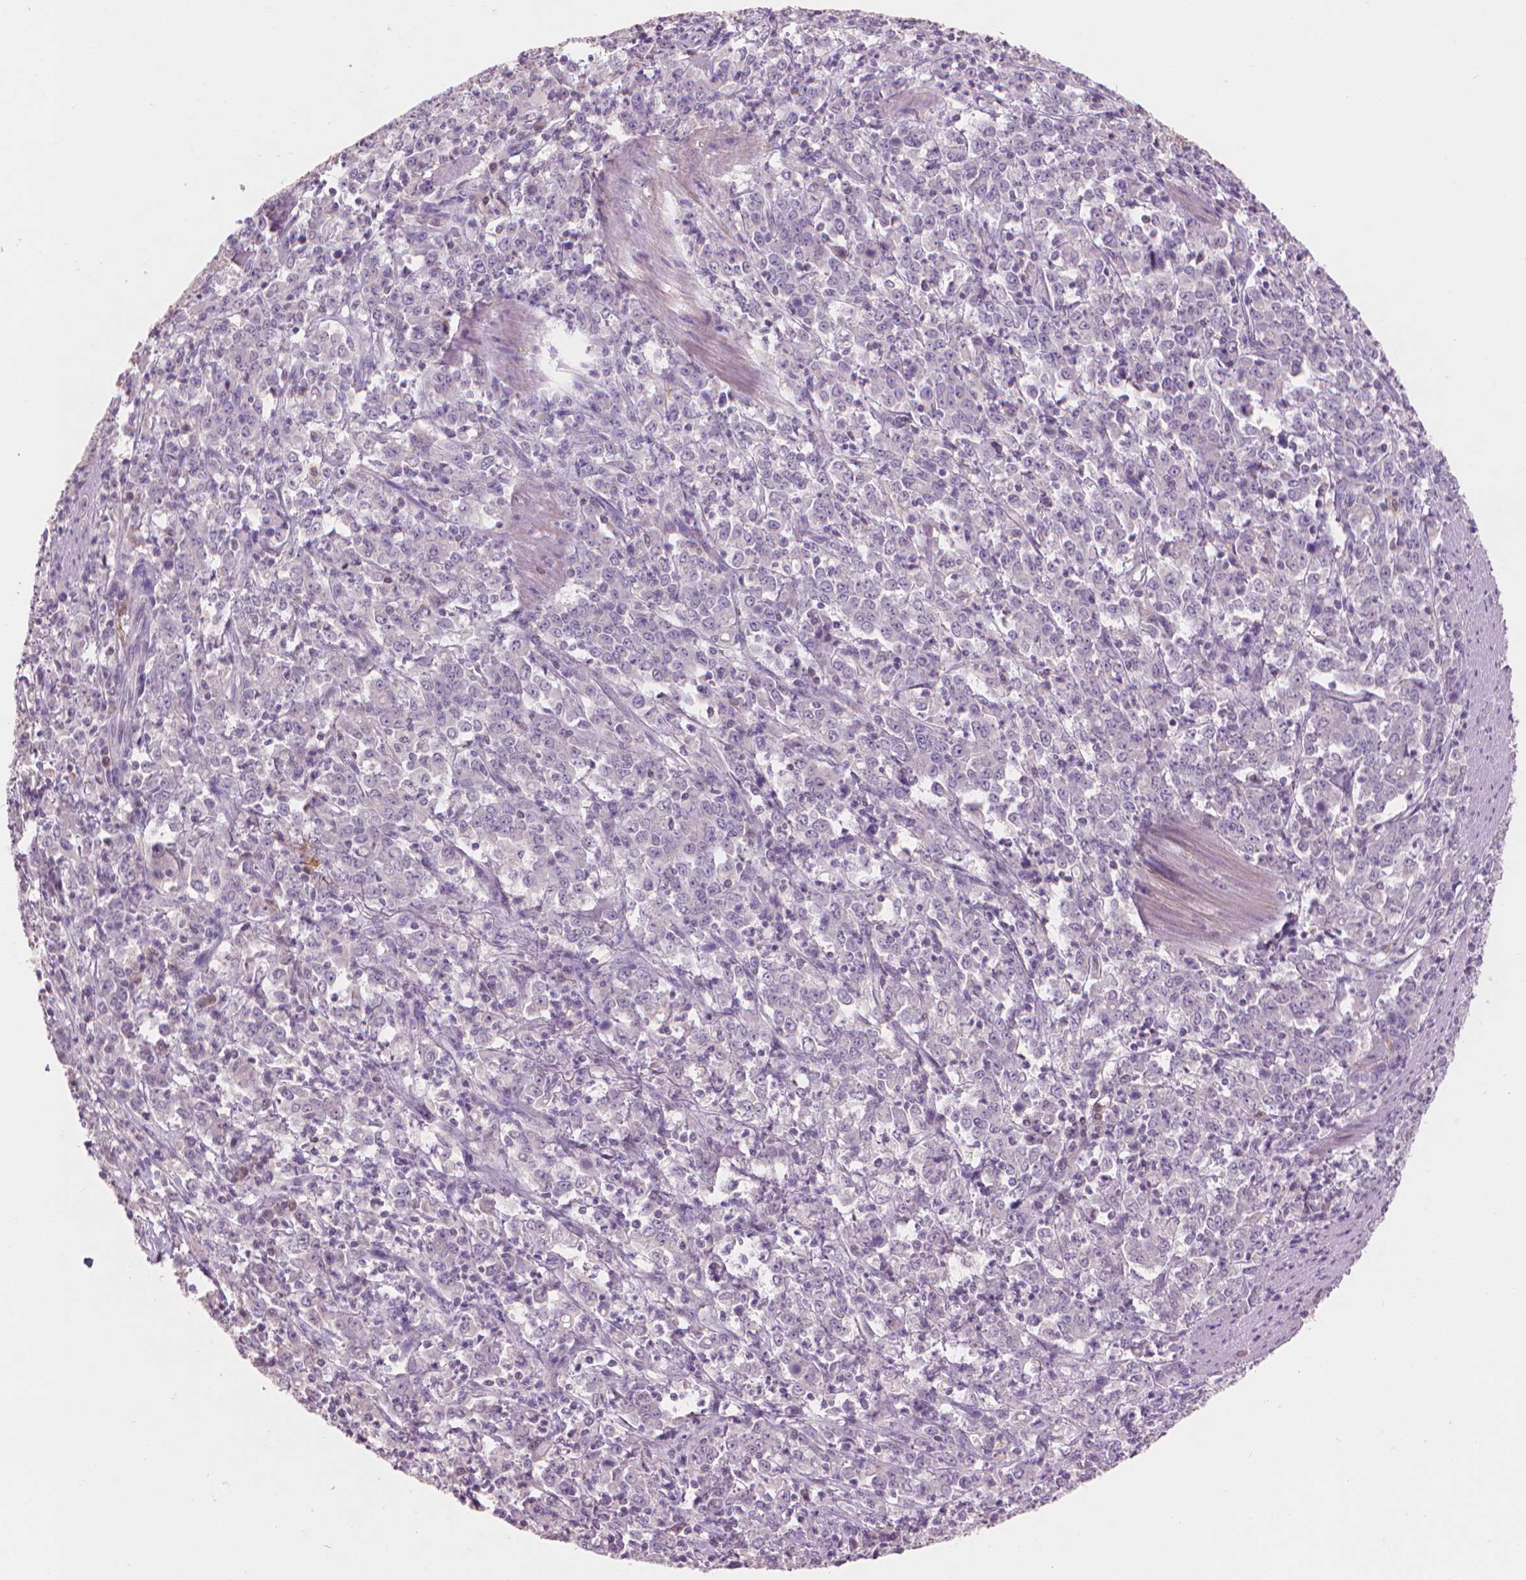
{"staining": {"intensity": "negative", "quantity": "none", "location": "none"}, "tissue": "stomach cancer", "cell_type": "Tumor cells", "image_type": "cancer", "snomed": [{"axis": "morphology", "description": "Adenocarcinoma, NOS"}, {"axis": "topography", "description": "Stomach, lower"}], "caption": "Immunohistochemistry photomicrograph of human stomach cancer stained for a protein (brown), which shows no expression in tumor cells.", "gene": "ENO2", "patient": {"sex": "female", "age": 71}}